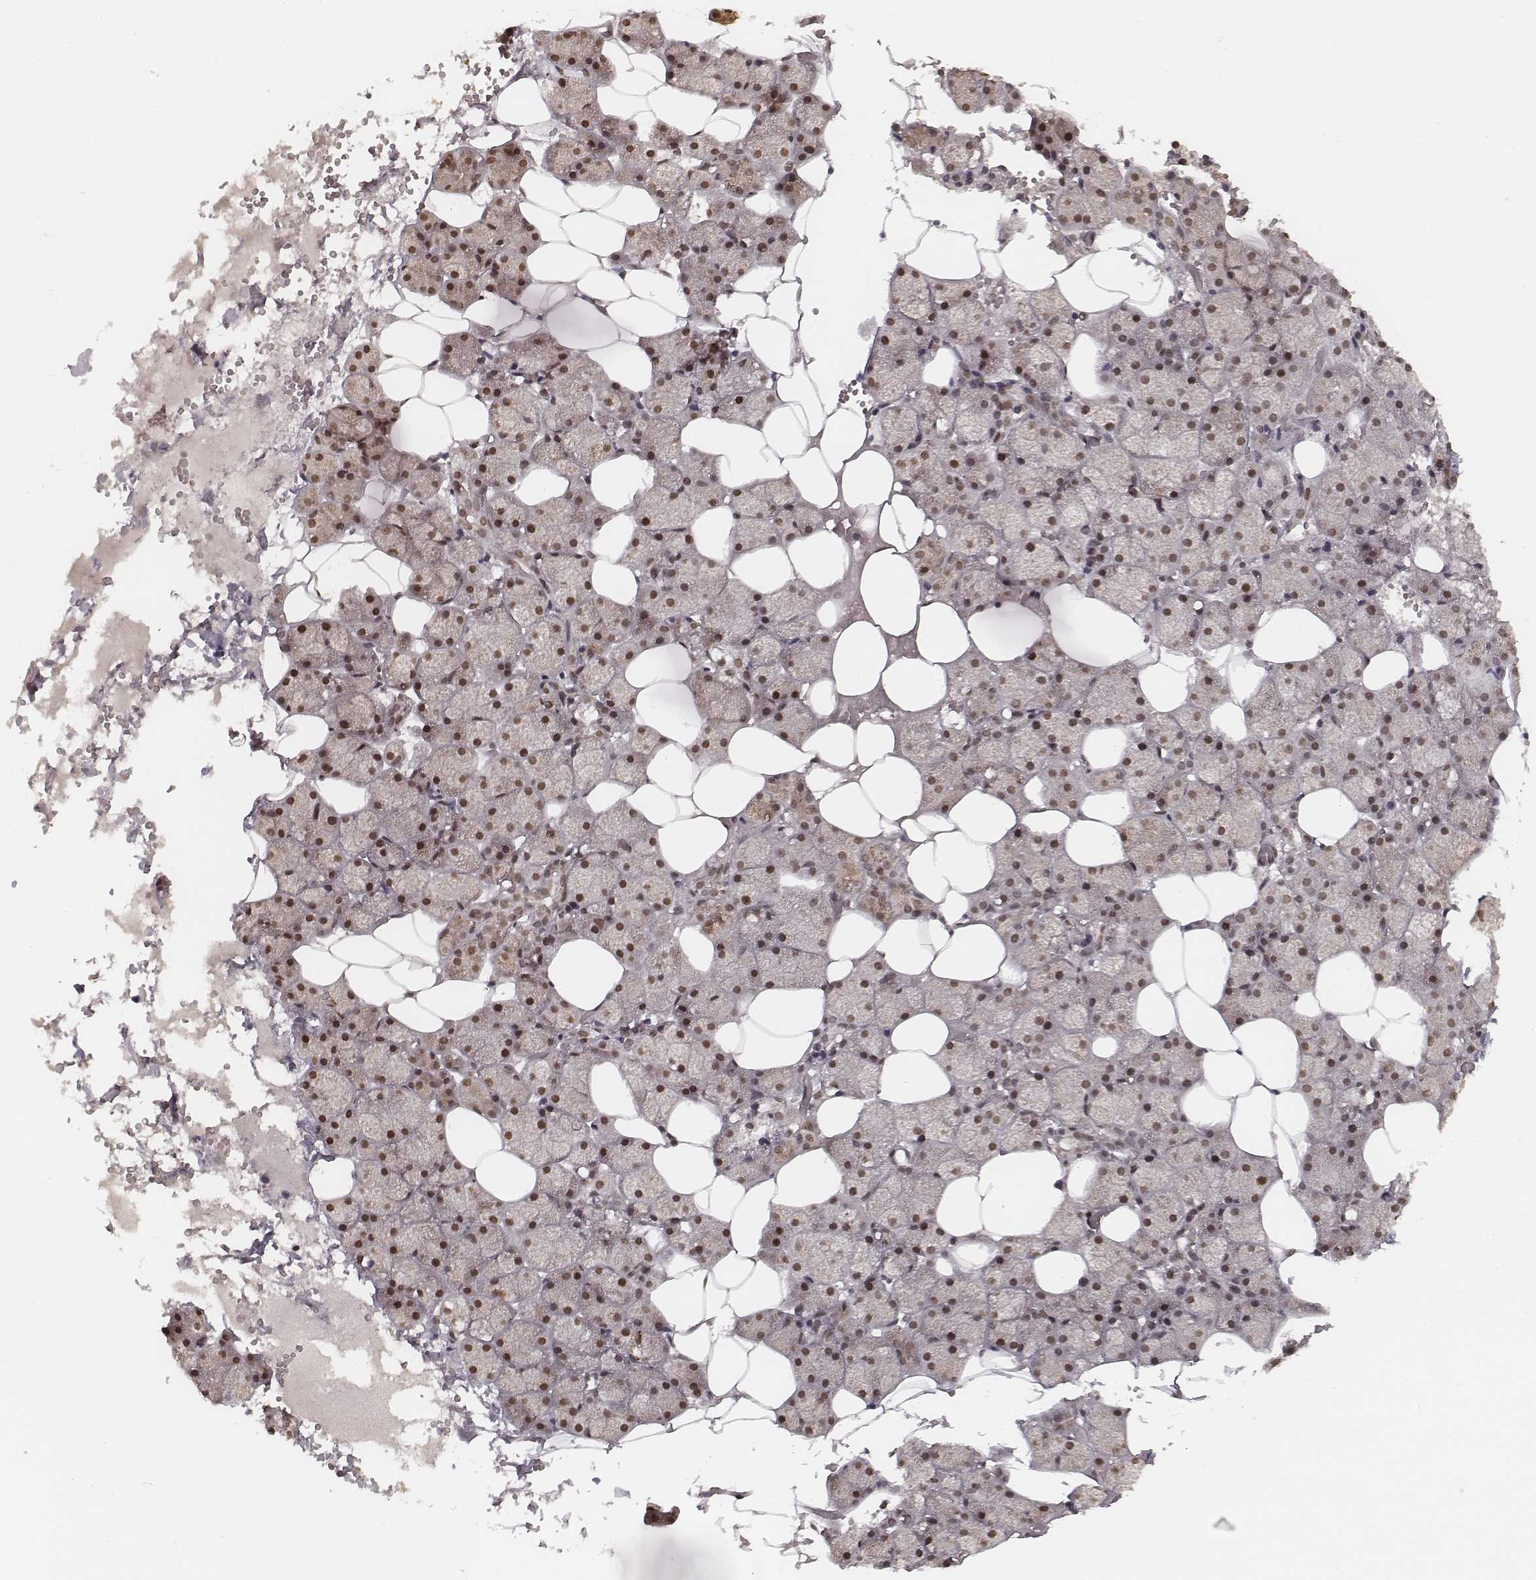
{"staining": {"intensity": "moderate", "quantity": ">75%", "location": "nuclear"}, "tissue": "salivary gland", "cell_type": "Glandular cells", "image_type": "normal", "snomed": [{"axis": "morphology", "description": "Normal tissue, NOS"}, {"axis": "topography", "description": "Salivary gland"}], "caption": "Benign salivary gland demonstrates moderate nuclear expression in about >75% of glandular cells, visualized by immunohistochemistry.", "gene": "HMGA2", "patient": {"sex": "male", "age": 38}}